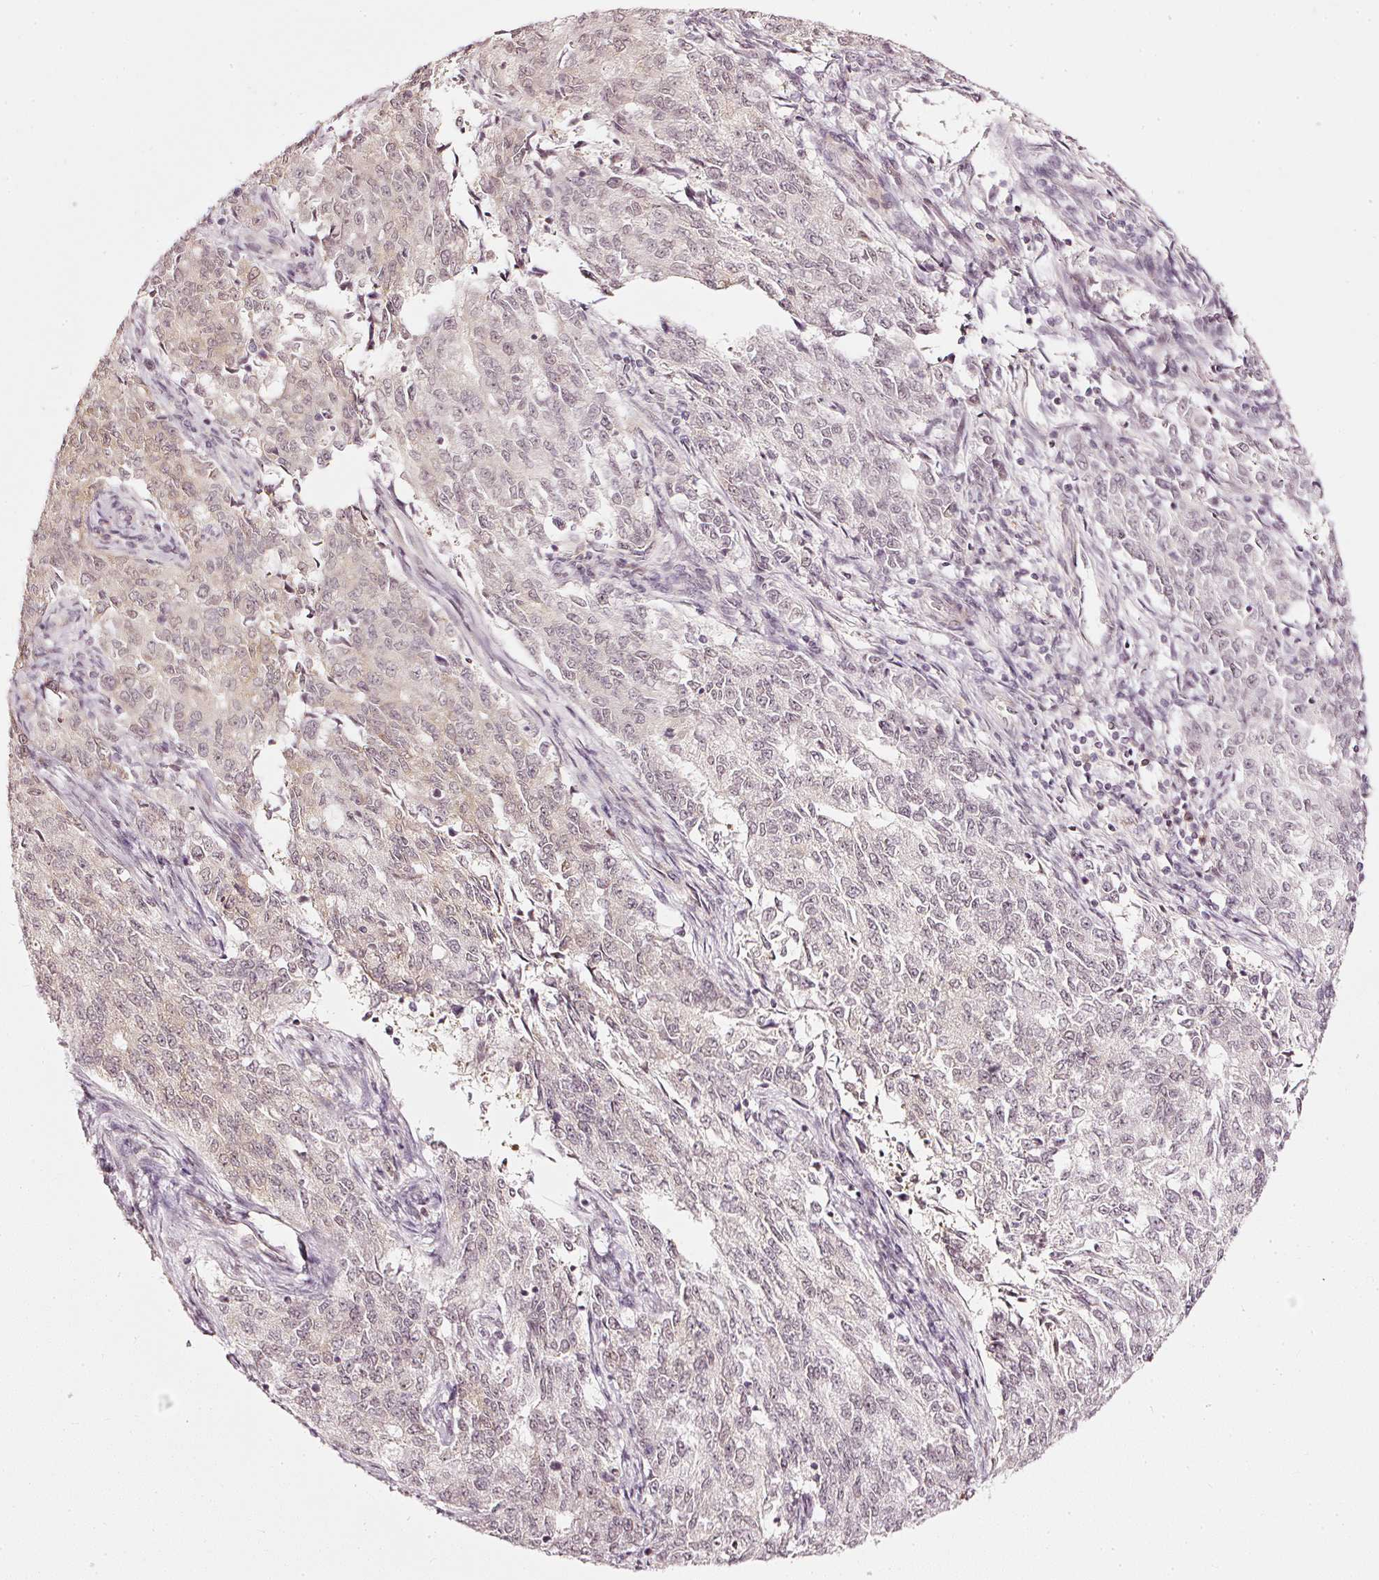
{"staining": {"intensity": "negative", "quantity": "none", "location": "none"}, "tissue": "endometrial cancer", "cell_type": "Tumor cells", "image_type": "cancer", "snomed": [{"axis": "morphology", "description": "Adenocarcinoma, NOS"}, {"axis": "topography", "description": "Endometrium"}], "caption": "Immunohistochemical staining of human endometrial cancer reveals no significant expression in tumor cells. (DAB immunohistochemistry with hematoxylin counter stain).", "gene": "DRD2", "patient": {"sex": "female", "age": 50}}